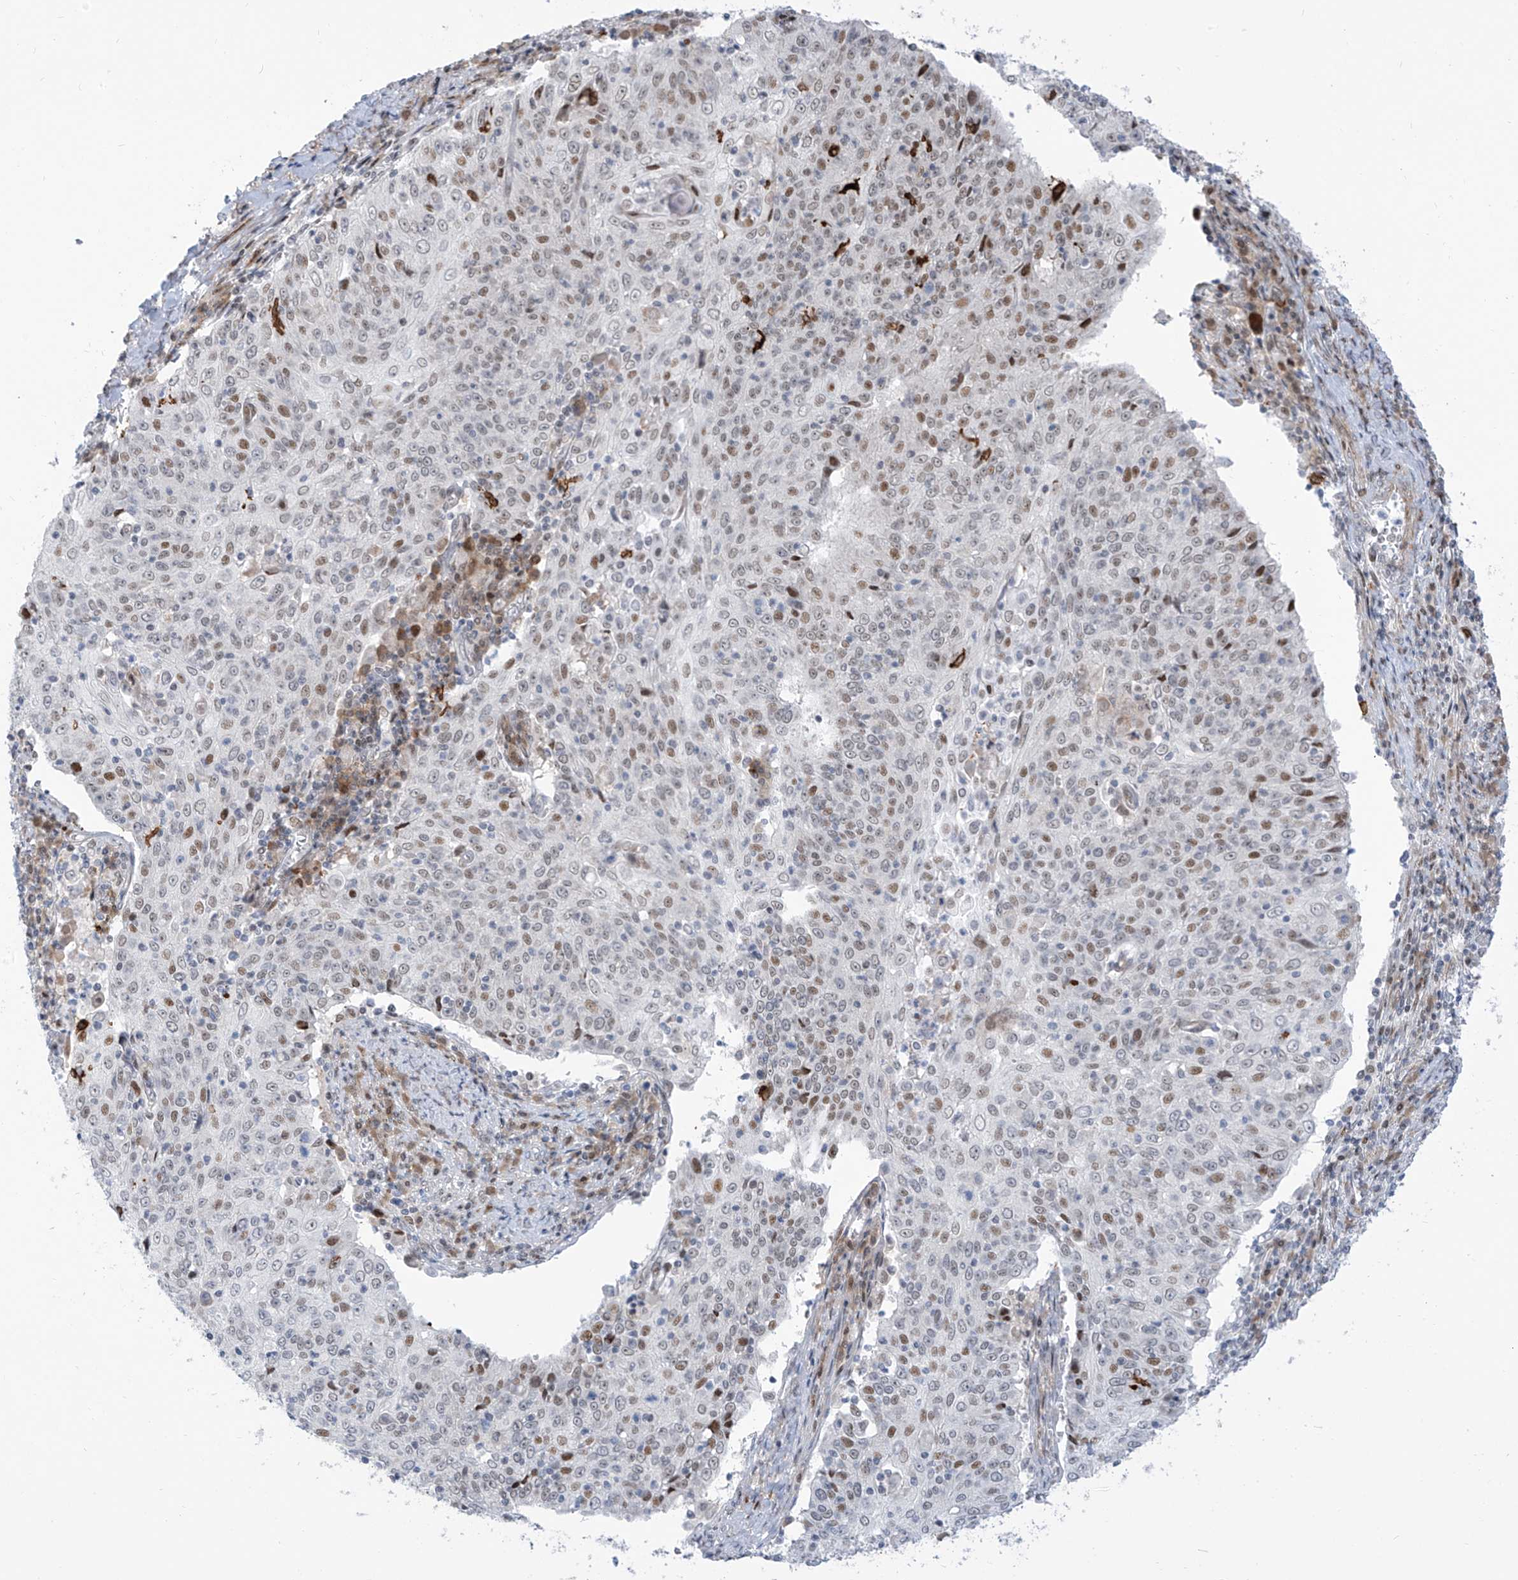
{"staining": {"intensity": "moderate", "quantity": "<25%", "location": "nuclear"}, "tissue": "cervical cancer", "cell_type": "Tumor cells", "image_type": "cancer", "snomed": [{"axis": "morphology", "description": "Squamous cell carcinoma, NOS"}, {"axis": "topography", "description": "Cervix"}], "caption": "This is a histology image of immunohistochemistry (IHC) staining of squamous cell carcinoma (cervical), which shows moderate staining in the nuclear of tumor cells.", "gene": "LIN9", "patient": {"sex": "female", "age": 48}}